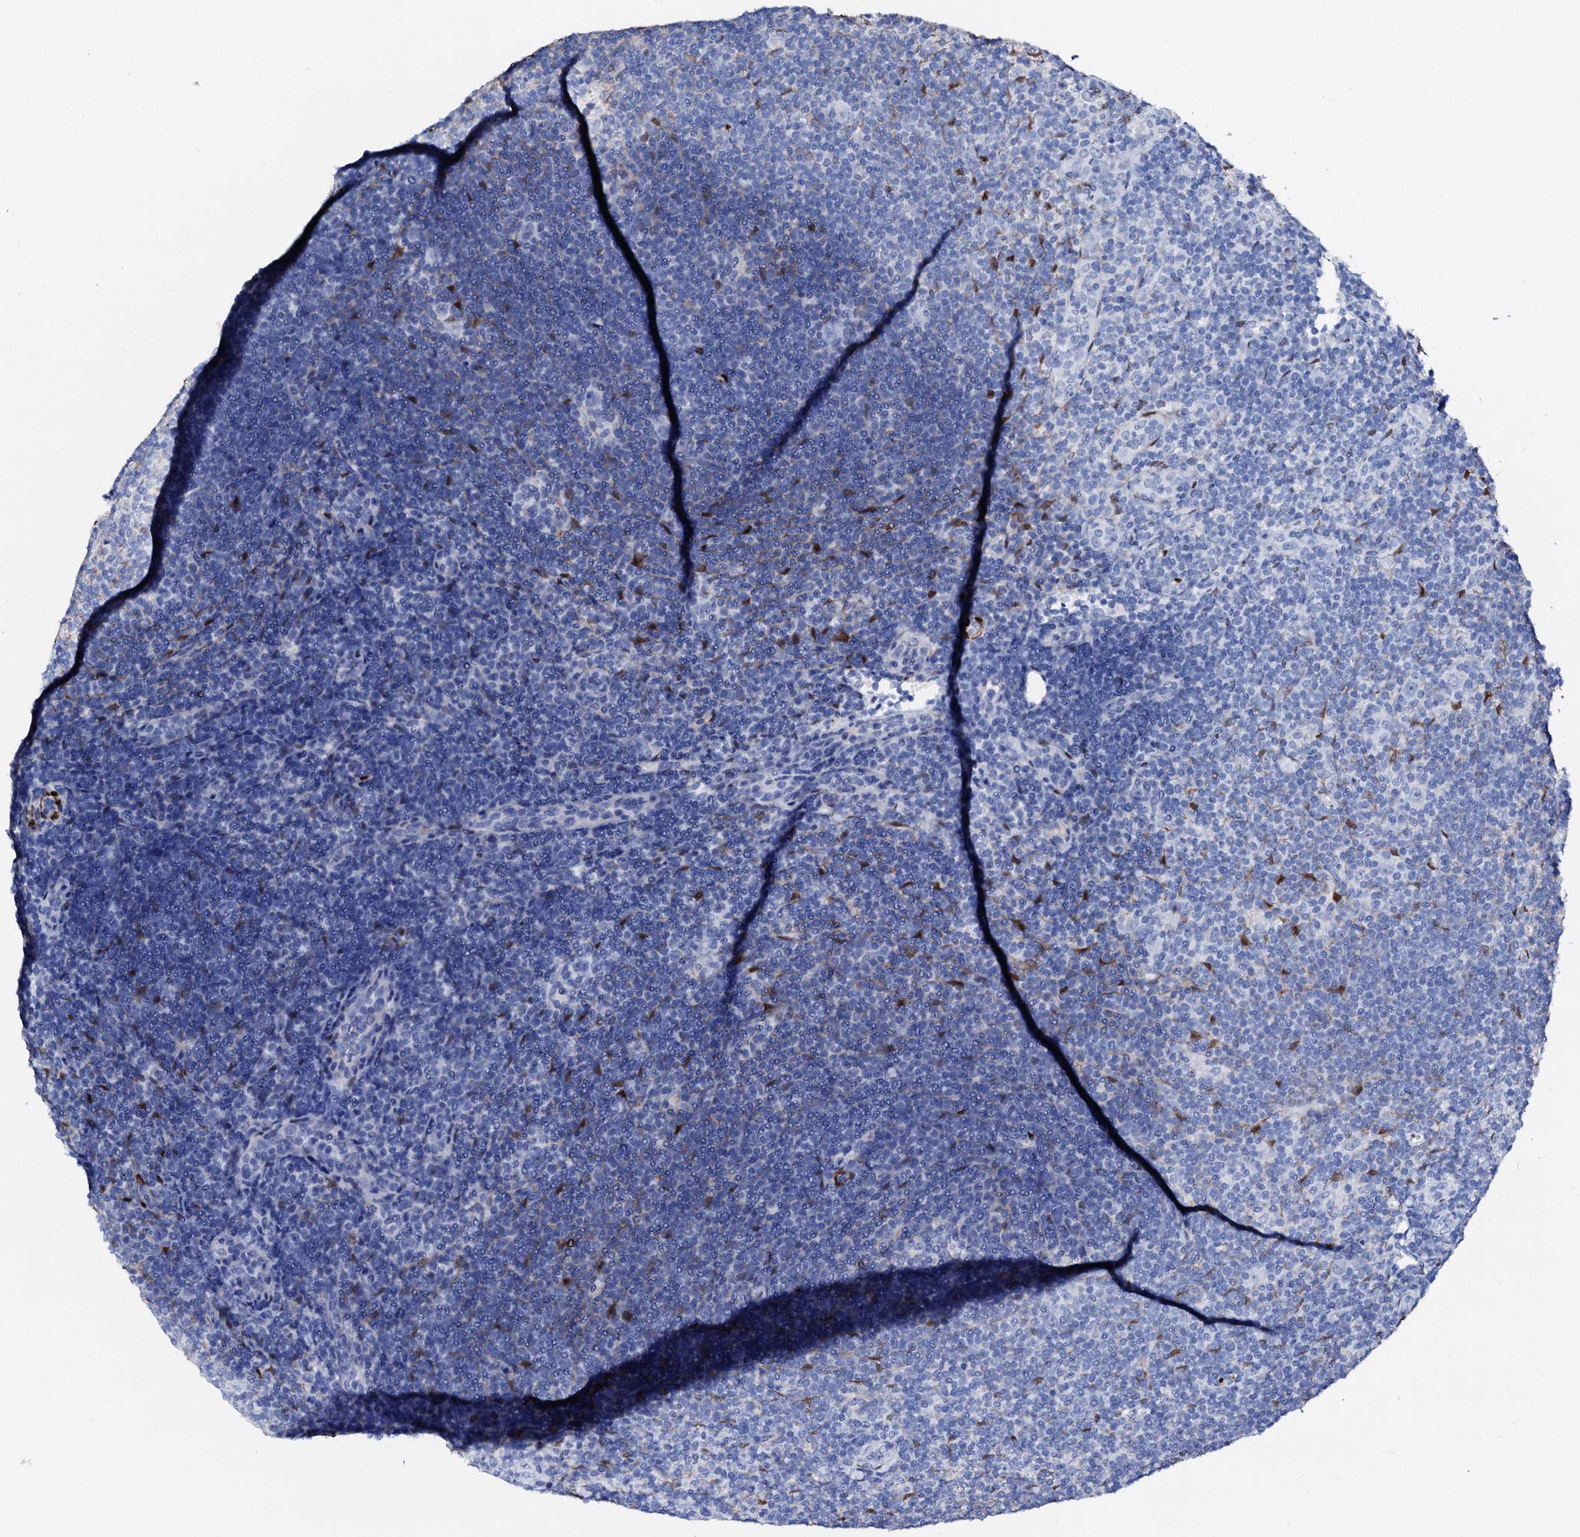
{"staining": {"intensity": "negative", "quantity": "none", "location": "none"}, "tissue": "lymphoma", "cell_type": "Tumor cells", "image_type": "cancer", "snomed": [{"axis": "morphology", "description": "Hodgkin's disease, NOS"}, {"axis": "topography", "description": "Lymph node"}], "caption": "Lymphoma was stained to show a protein in brown. There is no significant expression in tumor cells.", "gene": "NRIP2", "patient": {"sex": "female", "age": 57}}